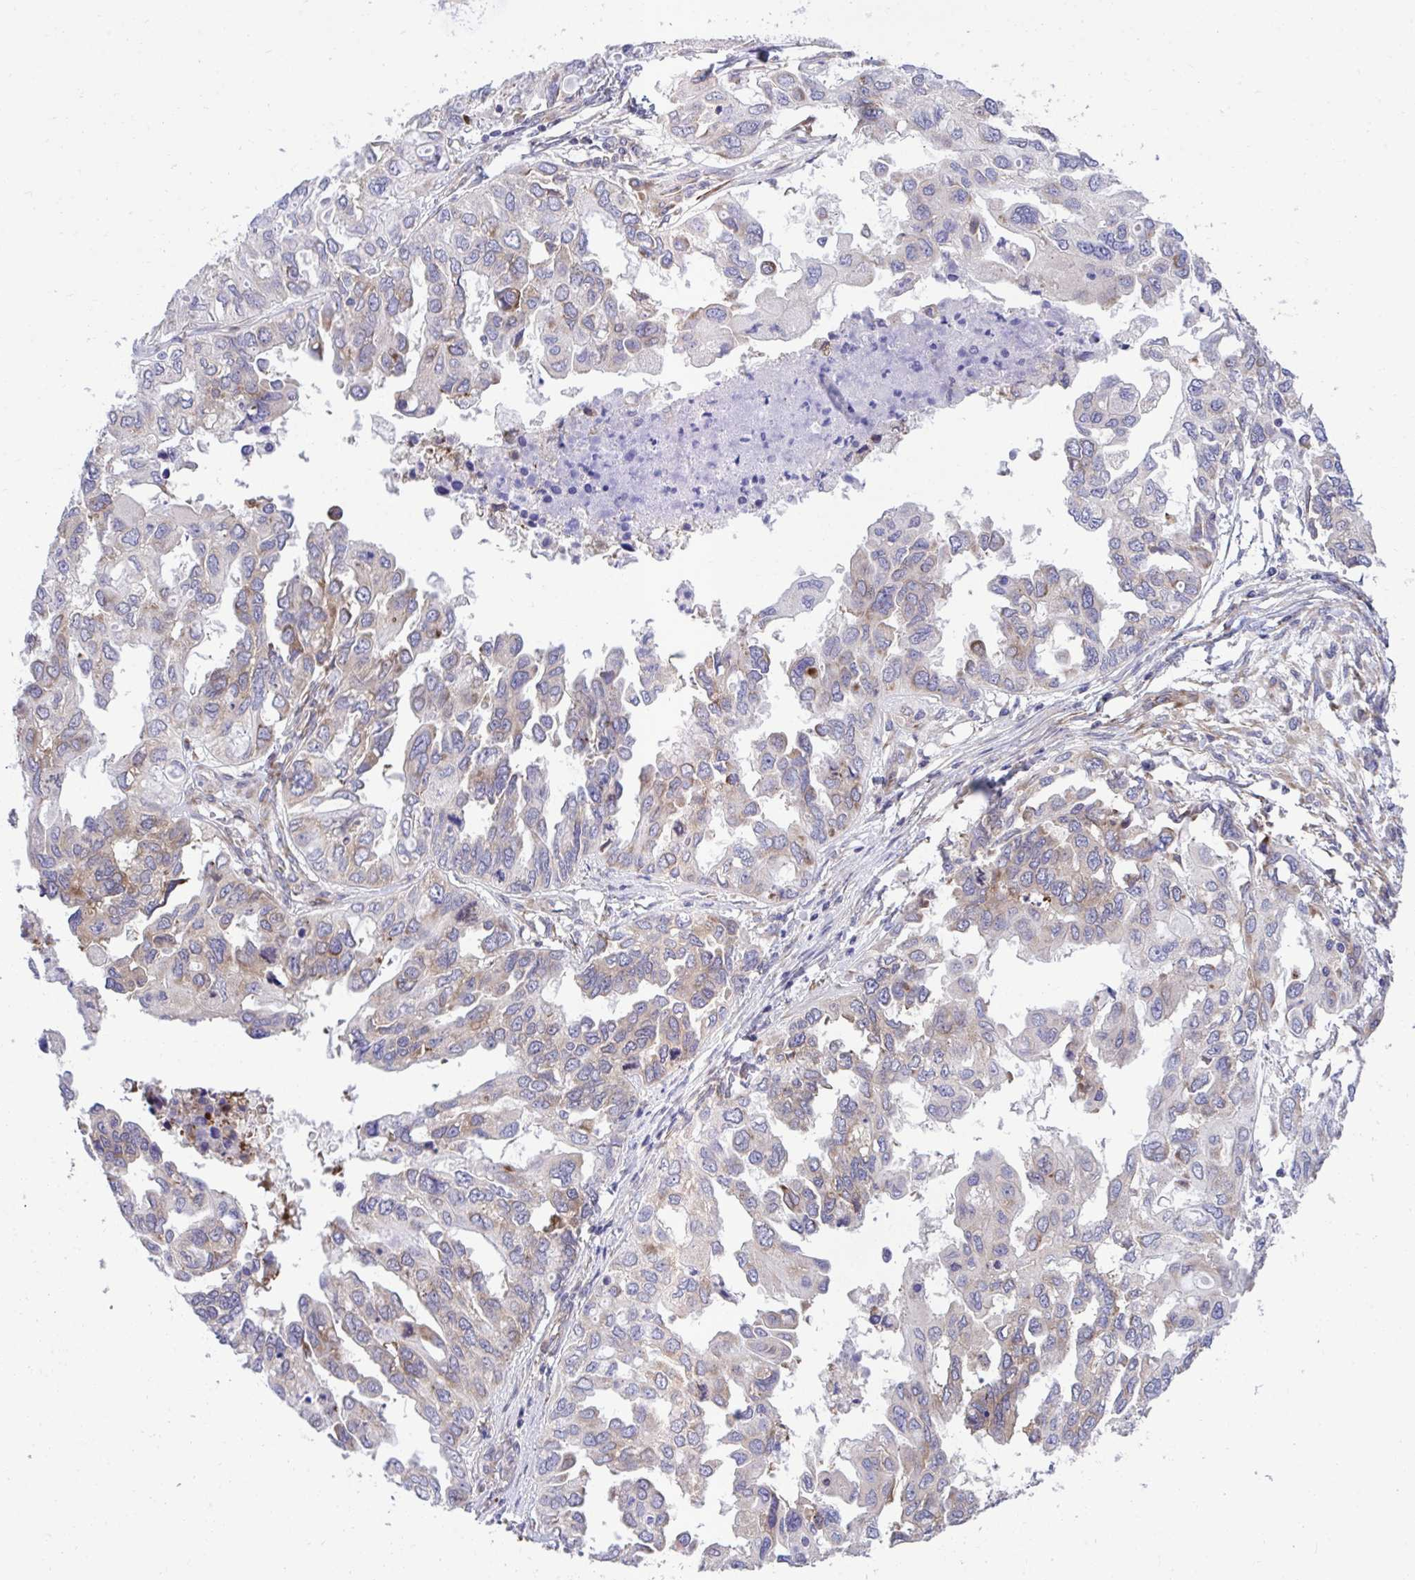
{"staining": {"intensity": "weak", "quantity": "25%-75%", "location": "cytoplasmic/membranous"}, "tissue": "ovarian cancer", "cell_type": "Tumor cells", "image_type": "cancer", "snomed": [{"axis": "morphology", "description": "Cystadenocarcinoma, serous, NOS"}, {"axis": "topography", "description": "Ovary"}], "caption": "This image exhibits ovarian cancer stained with IHC to label a protein in brown. The cytoplasmic/membranous of tumor cells show weak positivity for the protein. Nuclei are counter-stained blue.", "gene": "RPS15", "patient": {"sex": "female", "age": 53}}